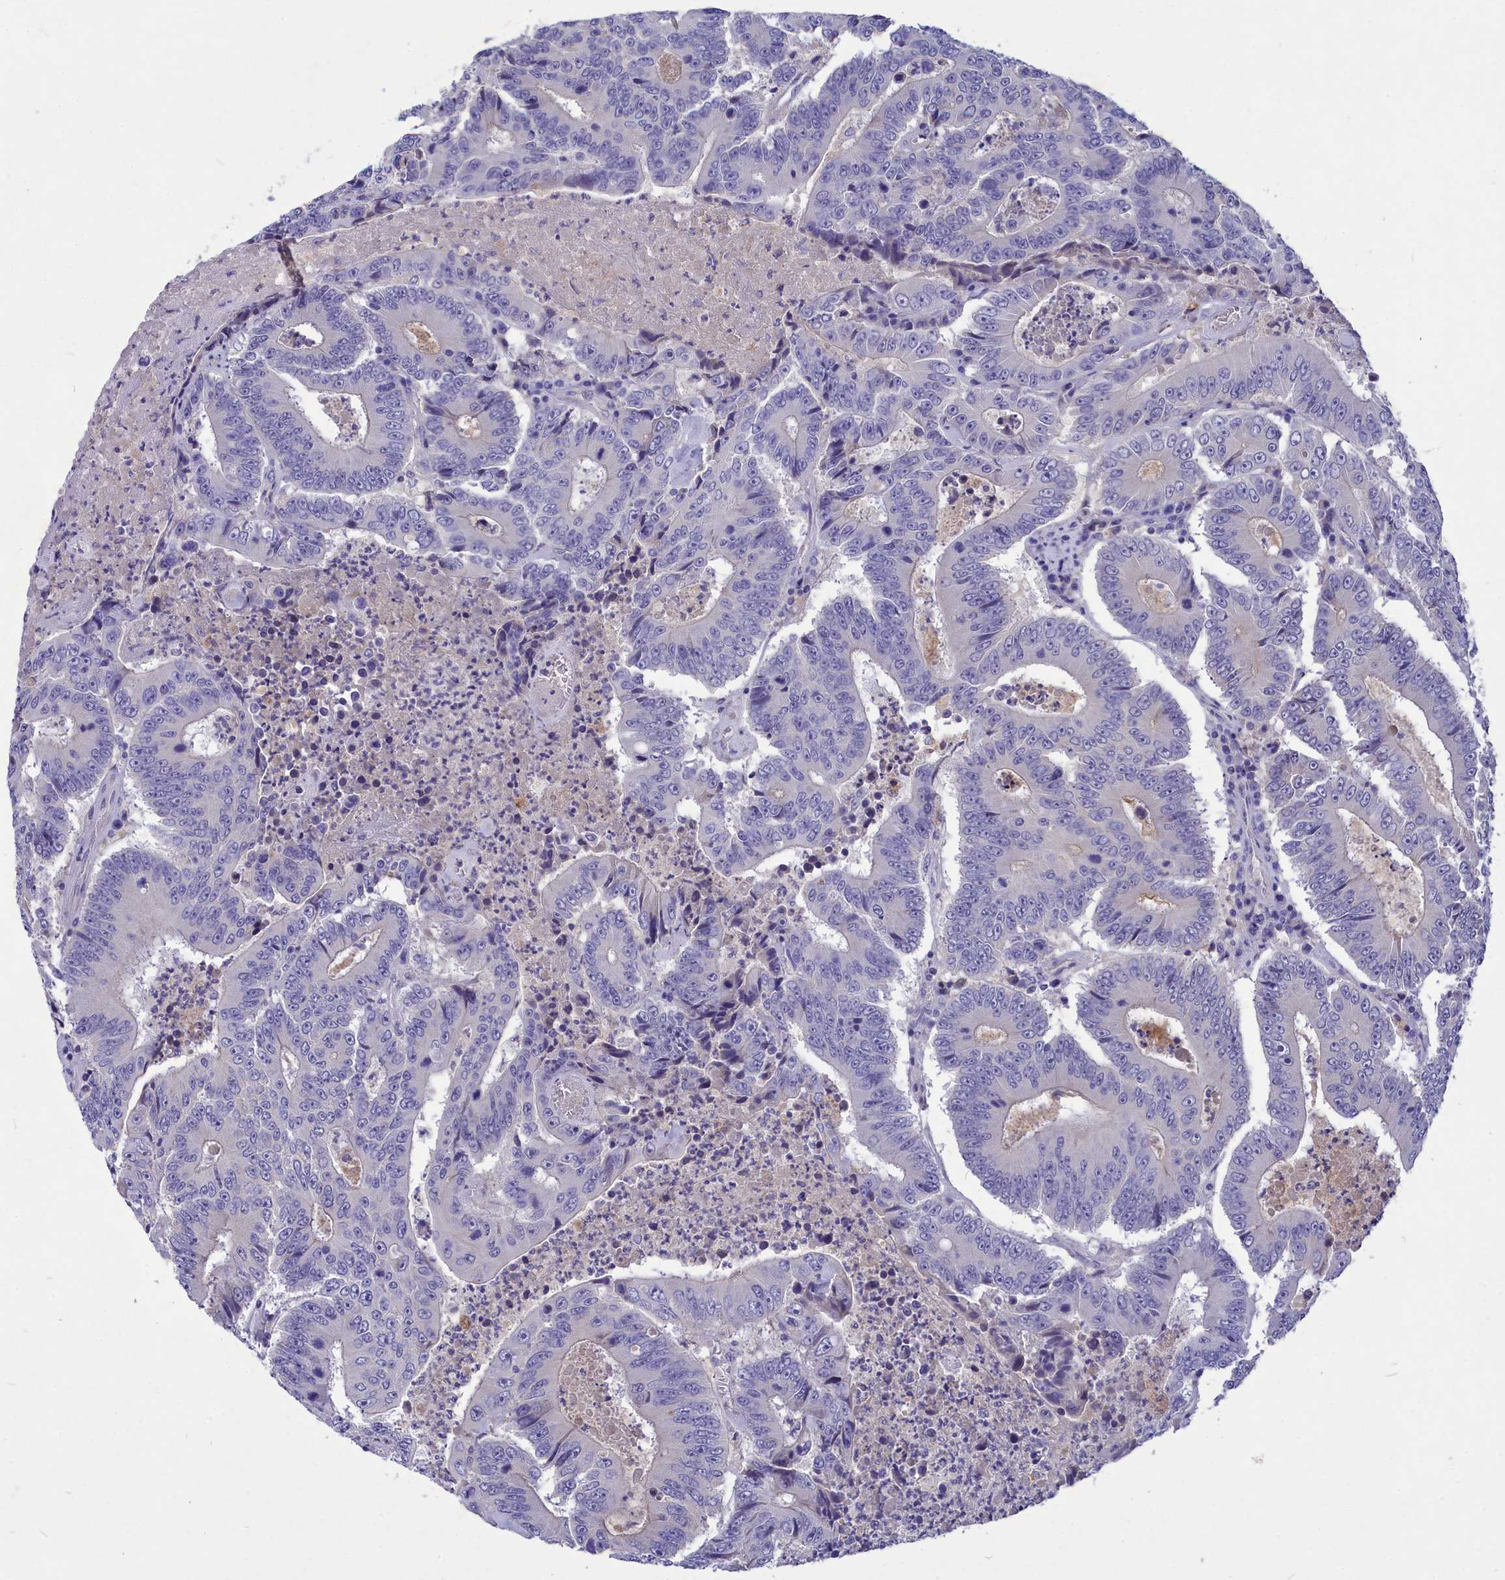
{"staining": {"intensity": "negative", "quantity": "none", "location": "none"}, "tissue": "colorectal cancer", "cell_type": "Tumor cells", "image_type": "cancer", "snomed": [{"axis": "morphology", "description": "Adenocarcinoma, NOS"}, {"axis": "topography", "description": "Colon"}], "caption": "This is an immunohistochemistry histopathology image of human colorectal cancer. There is no expression in tumor cells.", "gene": "DEFB119", "patient": {"sex": "male", "age": 83}}